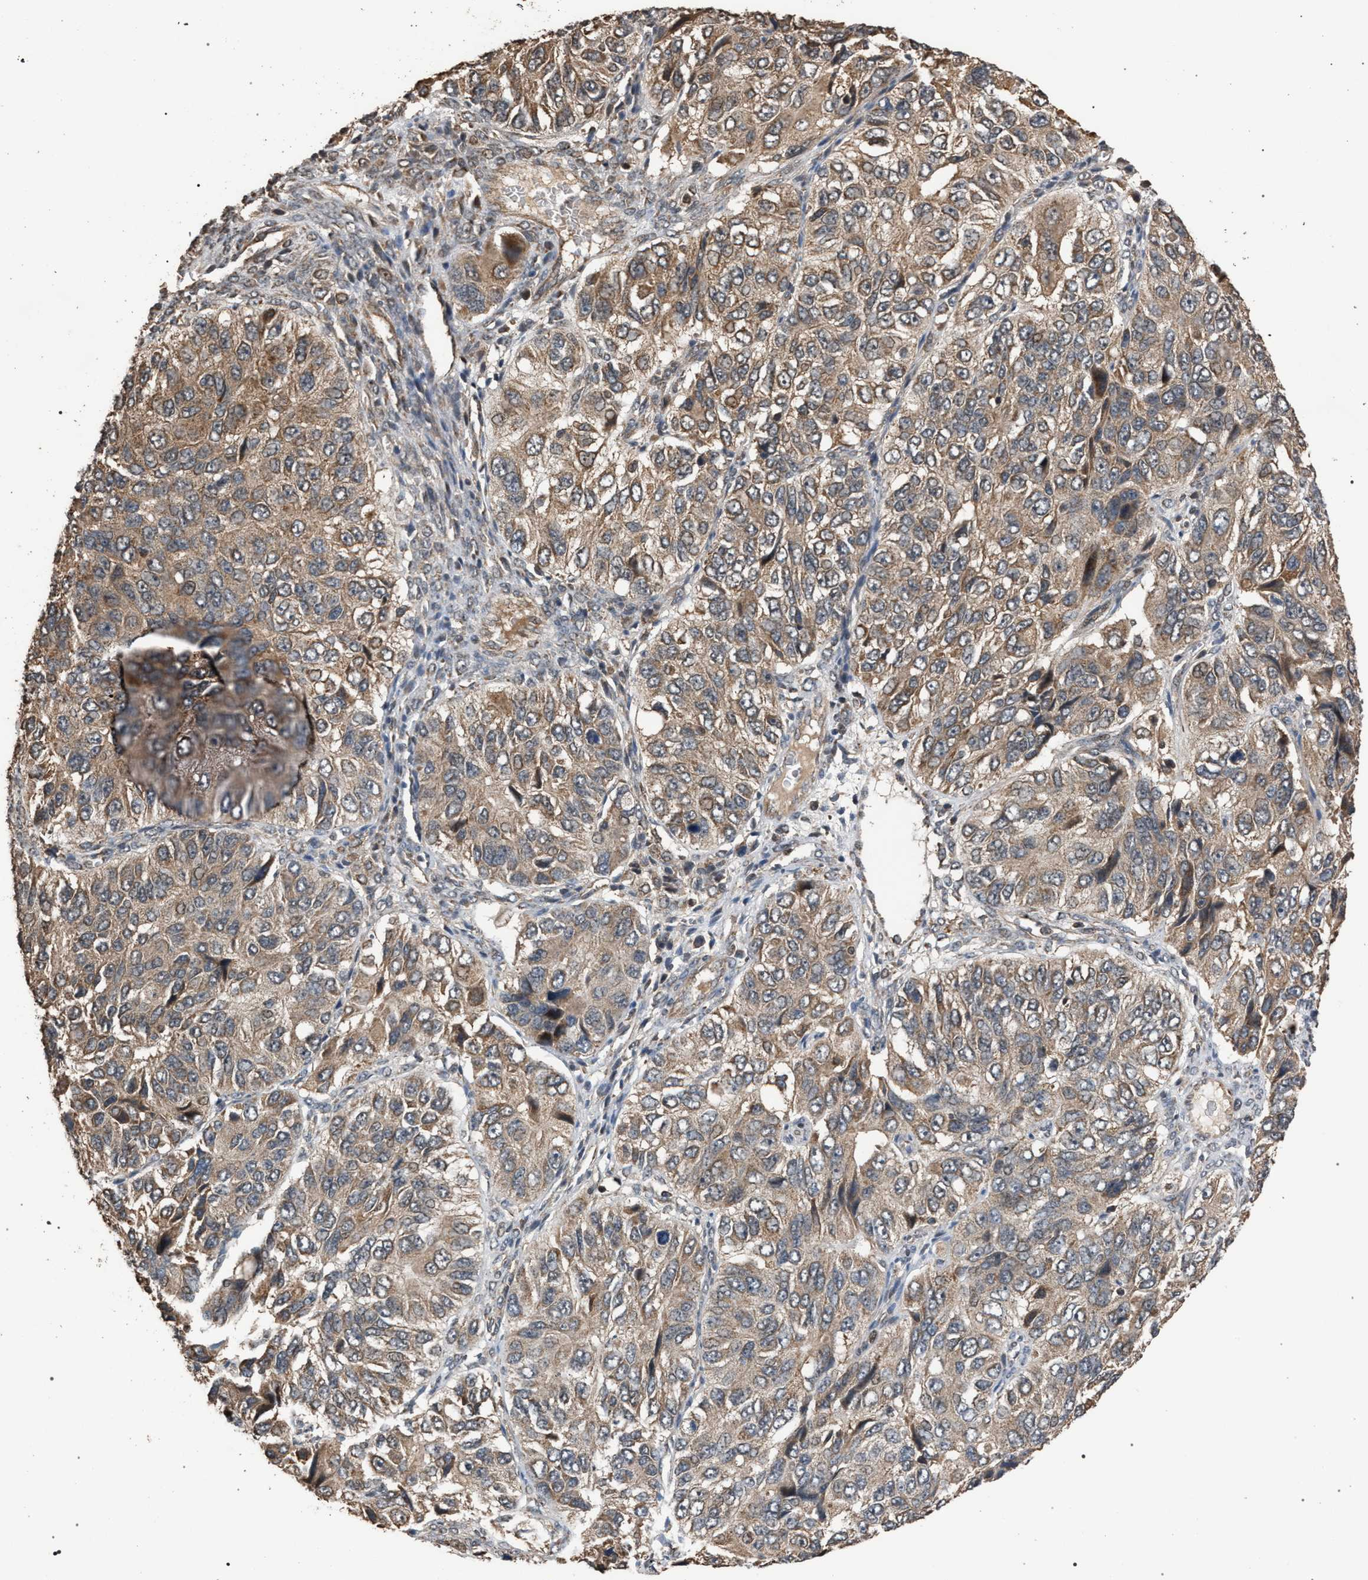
{"staining": {"intensity": "weak", "quantity": ">75%", "location": "cytoplasmic/membranous"}, "tissue": "ovarian cancer", "cell_type": "Tumor cells", "image_type": "cancer", "snomed": [{"axis": "morphology", "description": "Carcinoma, endometroid"}, {"axis": "topography", "description": "Ovary"}], "caption": "Immunohistochemistry photomicrograph of neoplastic tissue: human ovarian endometroid carcinoma stained using immunohistochemistry shows low levels of weak protein expression localized specifically in the cytoplasmic/membranous of tumor cells, appearing as a cytoplasmic/membranous brown color.", "gene": "NAA35", "patient": {"sex": "female", "age": 51}}